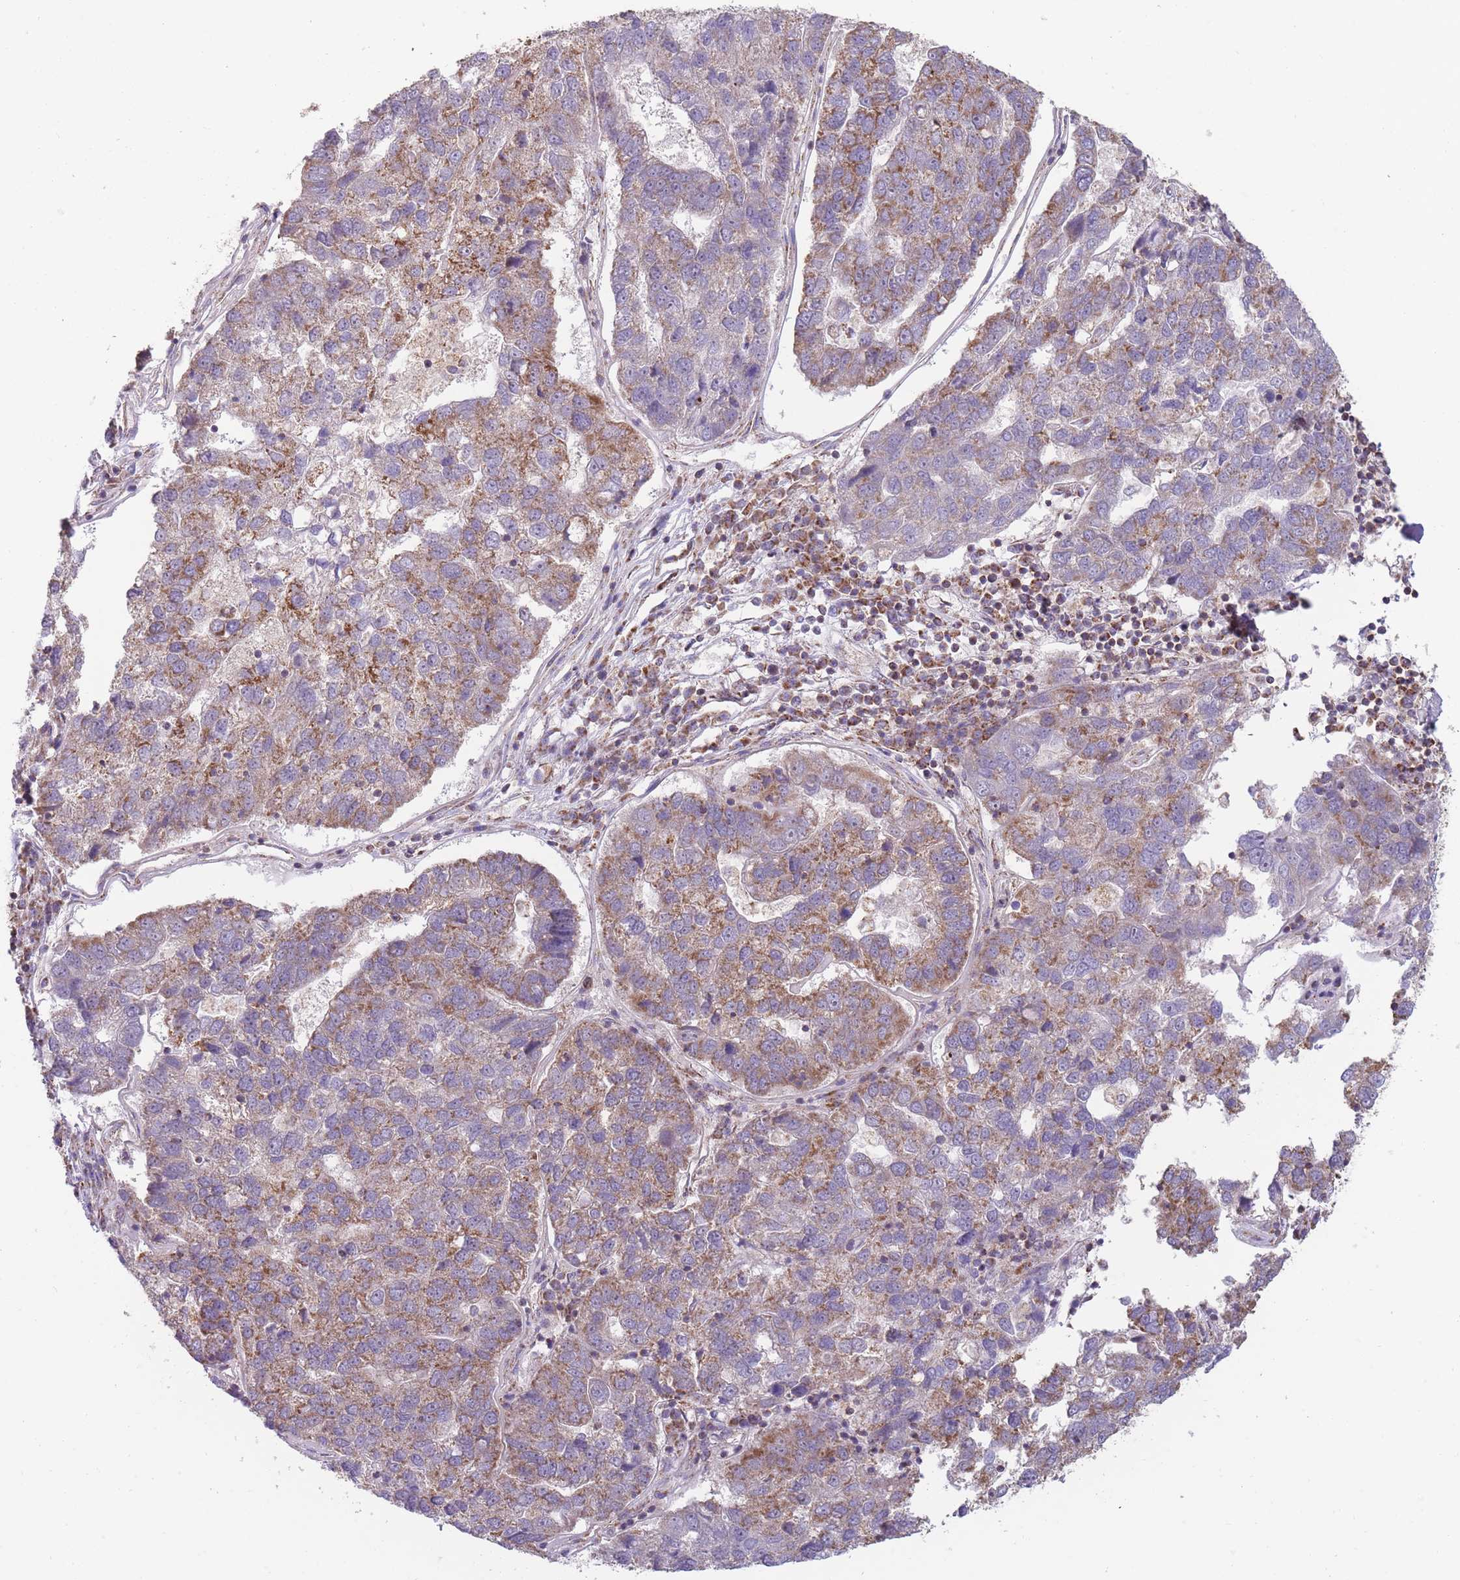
{"staining": {"intensity": "moderate", "quantity": "25%-75%", "location": "cytoplasmic/membranous"}, "tissue": "pancreatic cancer", "cell_type": "Tumor cells", "image_type": "cancer", "snomed": [{"axis": "morphology", "description": "Adenocarcinoma, NOS"}, {"axis": "topography", "description": "Pancreas"}], "caption": "Adenocarcinoma (pancreatic) stained with DAB immunohistochemistry exhibits medium levels of moderate cytoplasmic/membranous positivity in approximately 25%-75% of tumor cells.", "gene": "NDUFA9", "patient": {"sex": "female", "age": 61}}